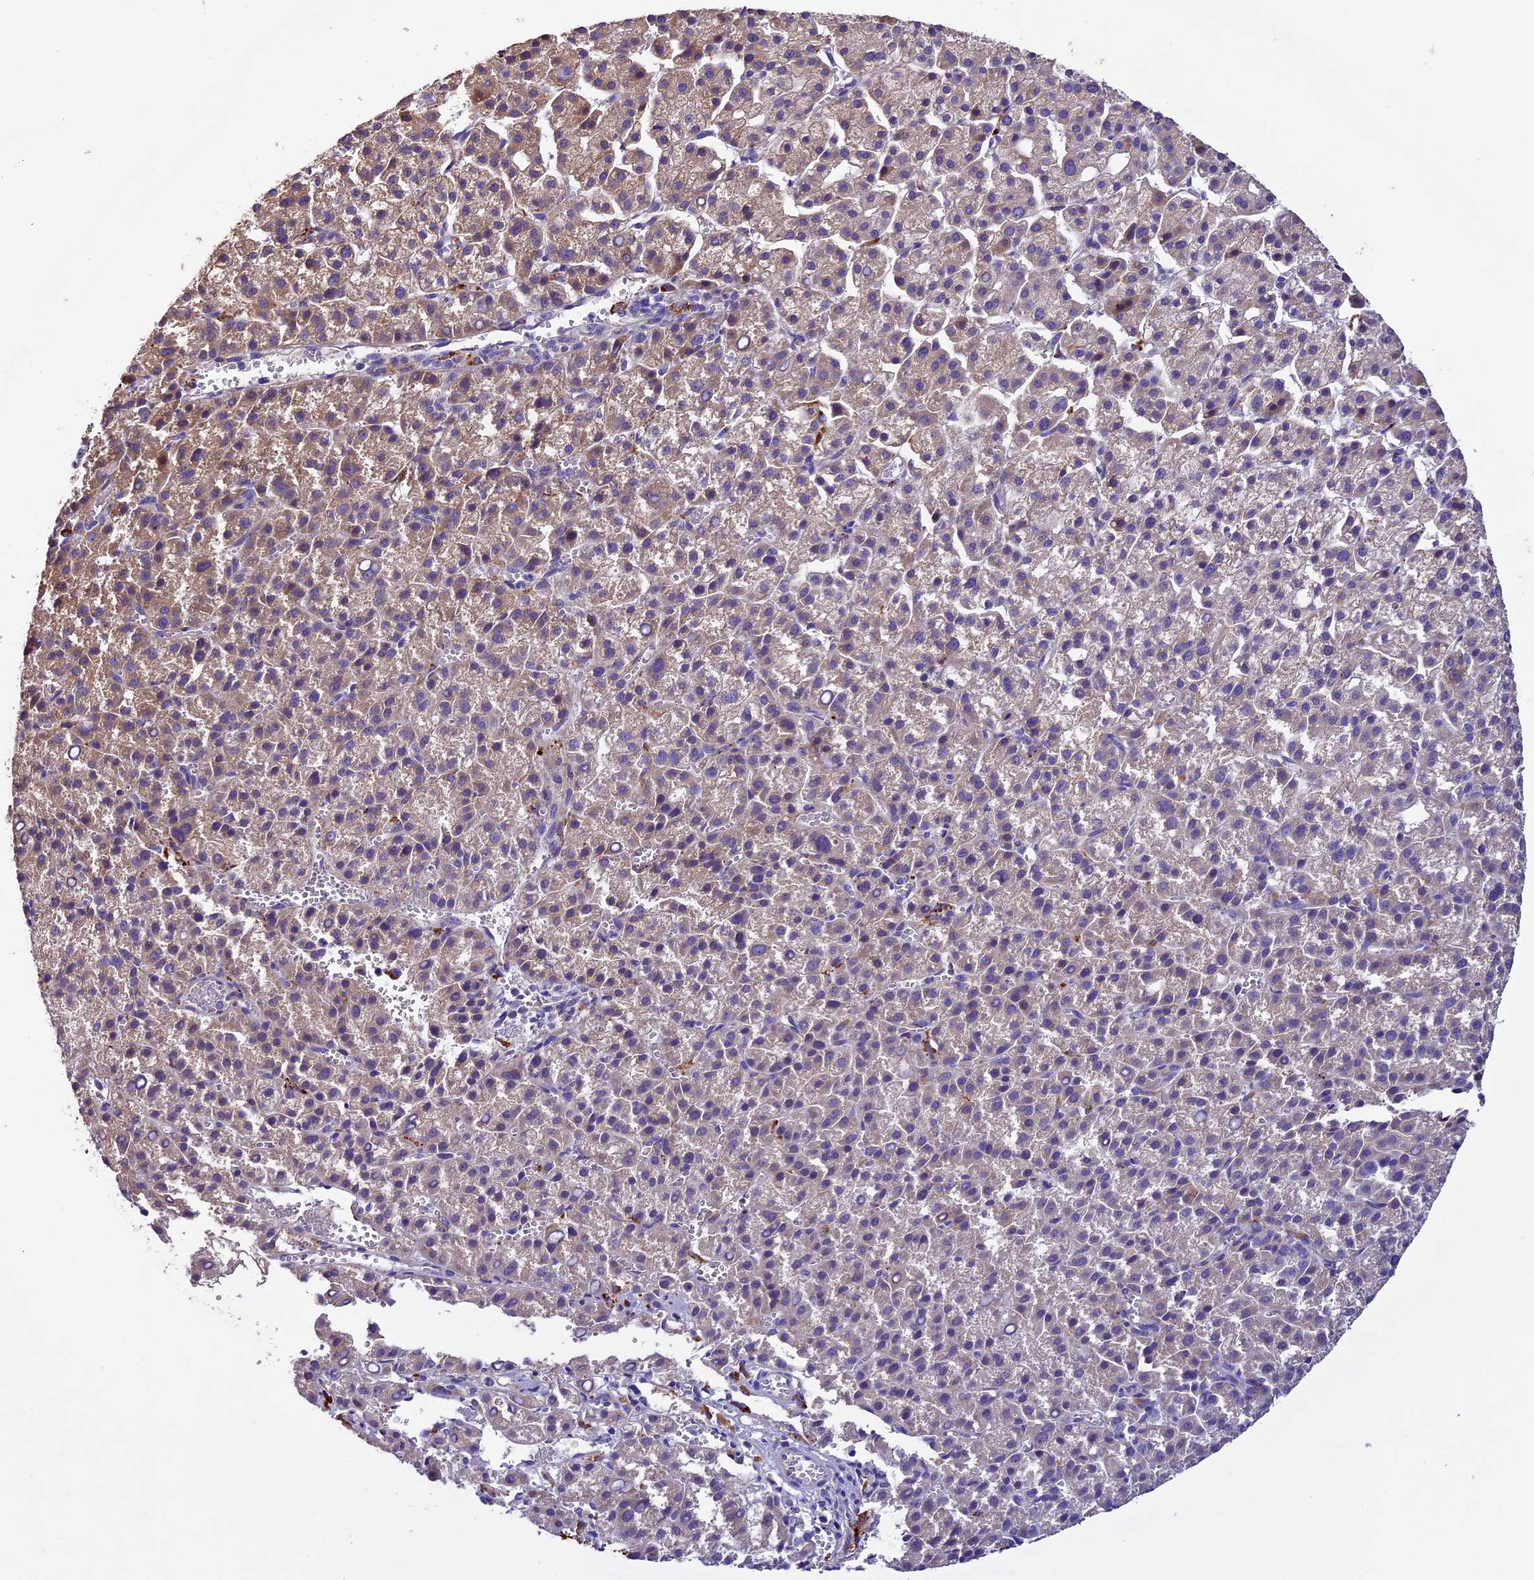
{"staining": {"intensity": "weak", "quantity": "25%-75%", "location": "cytoplasmic/membranous"}, "tissue": "liver cancer", "cell_type": "Tumor cells", "image_type": "cancer", "snomed": [{"axis": "morphology", "description": "Carcinoma, Hepatocellular, NOS"}, {"axis": "topography", "description": "Liver"}], "caption": "A low amount of weak cytoplasmic/membranous expression is seen in approximately 25%-75% of tumor cells in liver cancer tissue.", "gene": "METTL22", "patient": {"sex": "female", "age": 58}}